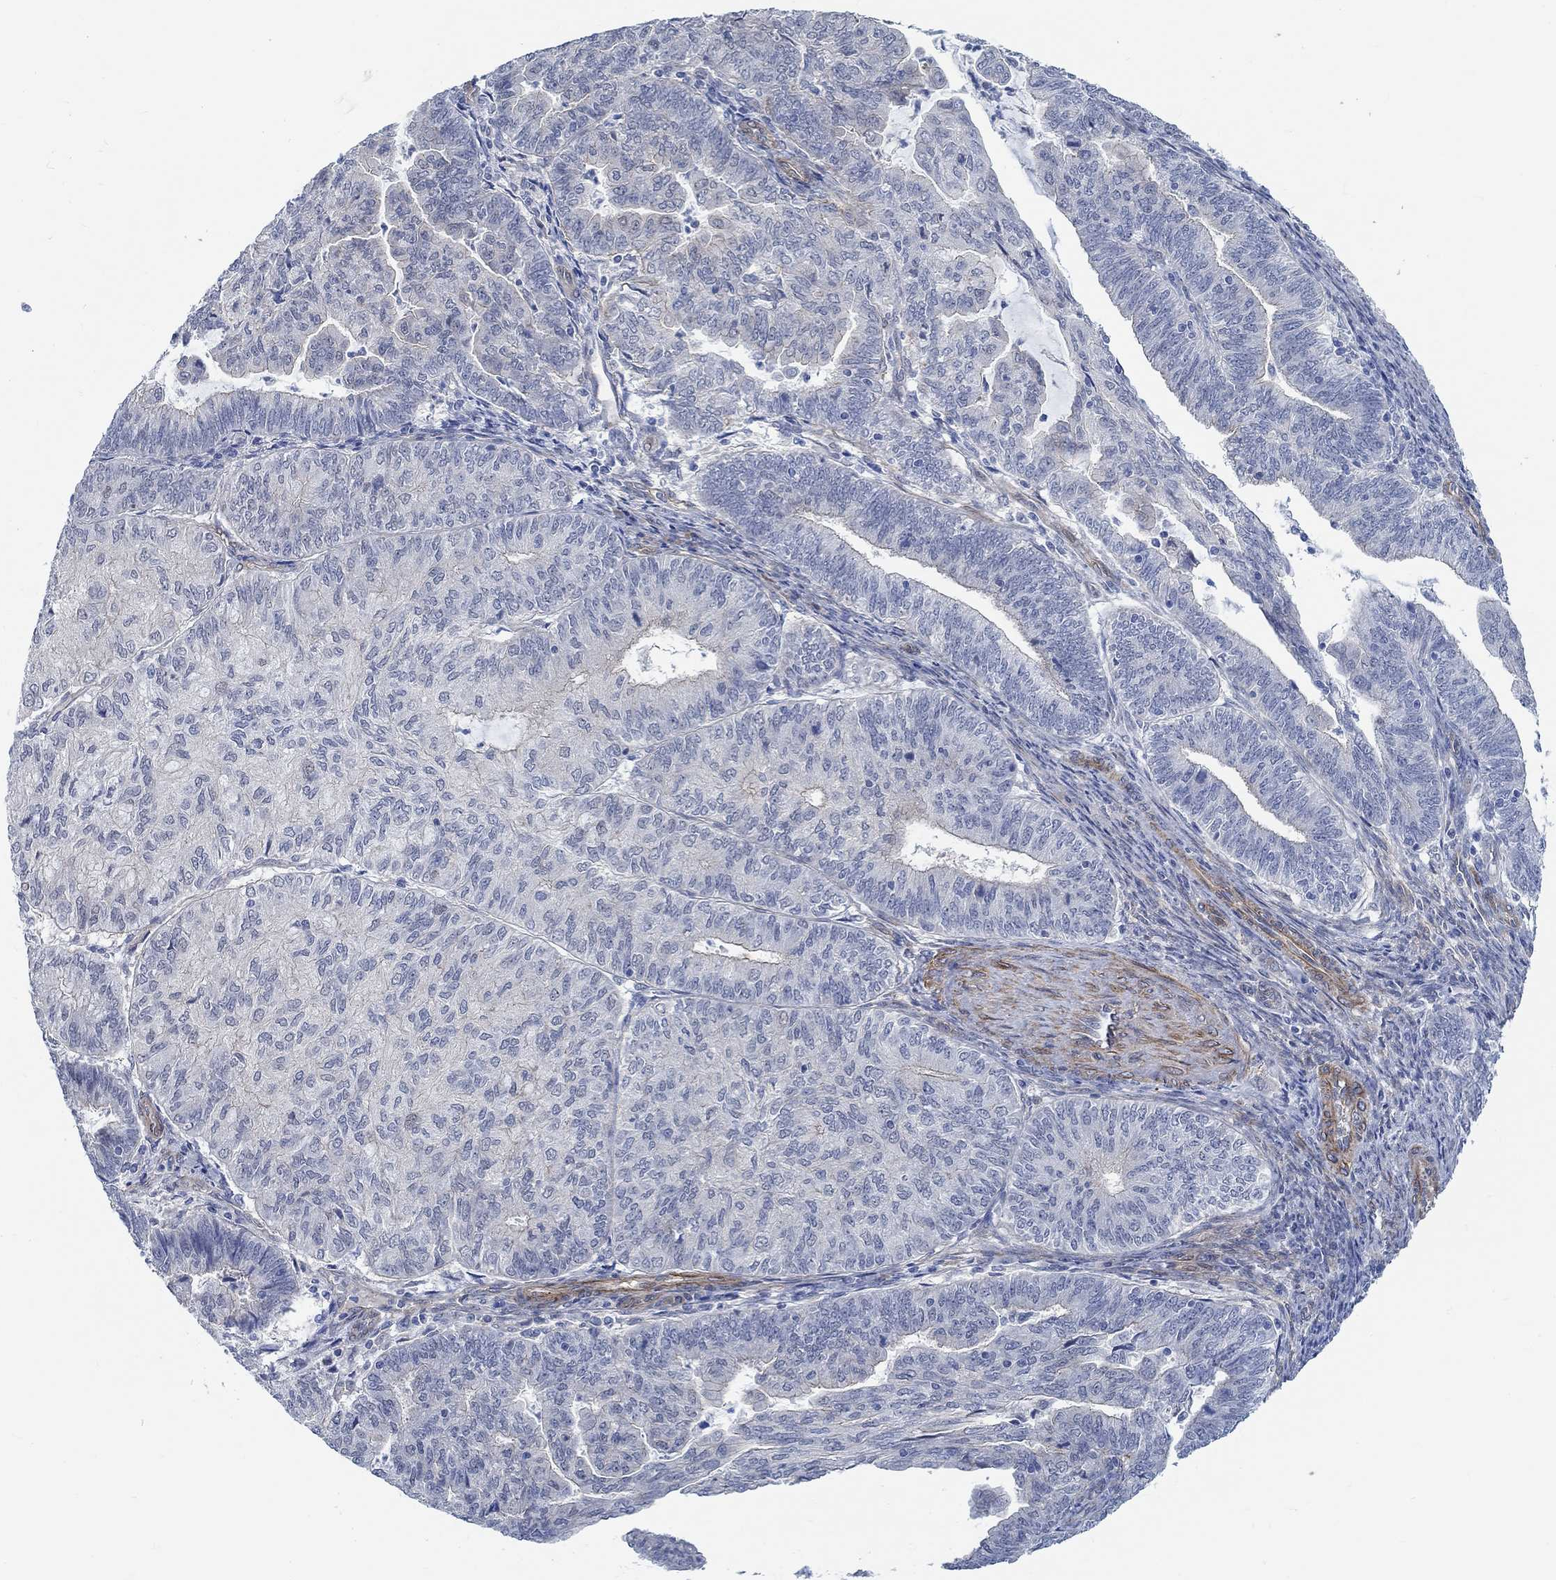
{"staining": {"intensity": "negative", "quantity": "none", "location": "none"}, "tissue": "endometrial cancer", "cell_type": "Tumor cells", "image_type": "cancer", "snomed": [{"axis": "morphology", "description": "Adenocarcinoma, NOS"}, {"axis": "topography", "description": "Endometrium"}], "caption": "This photomicrograph is of adenocarcinoma (endometrial) stained with IHC to label a protein in brown with the nuclei are counter-stained blue. There is no staining in tumor cells.", "gene": "KCNH8", "patient": {"sex": "female", "age": 82}}